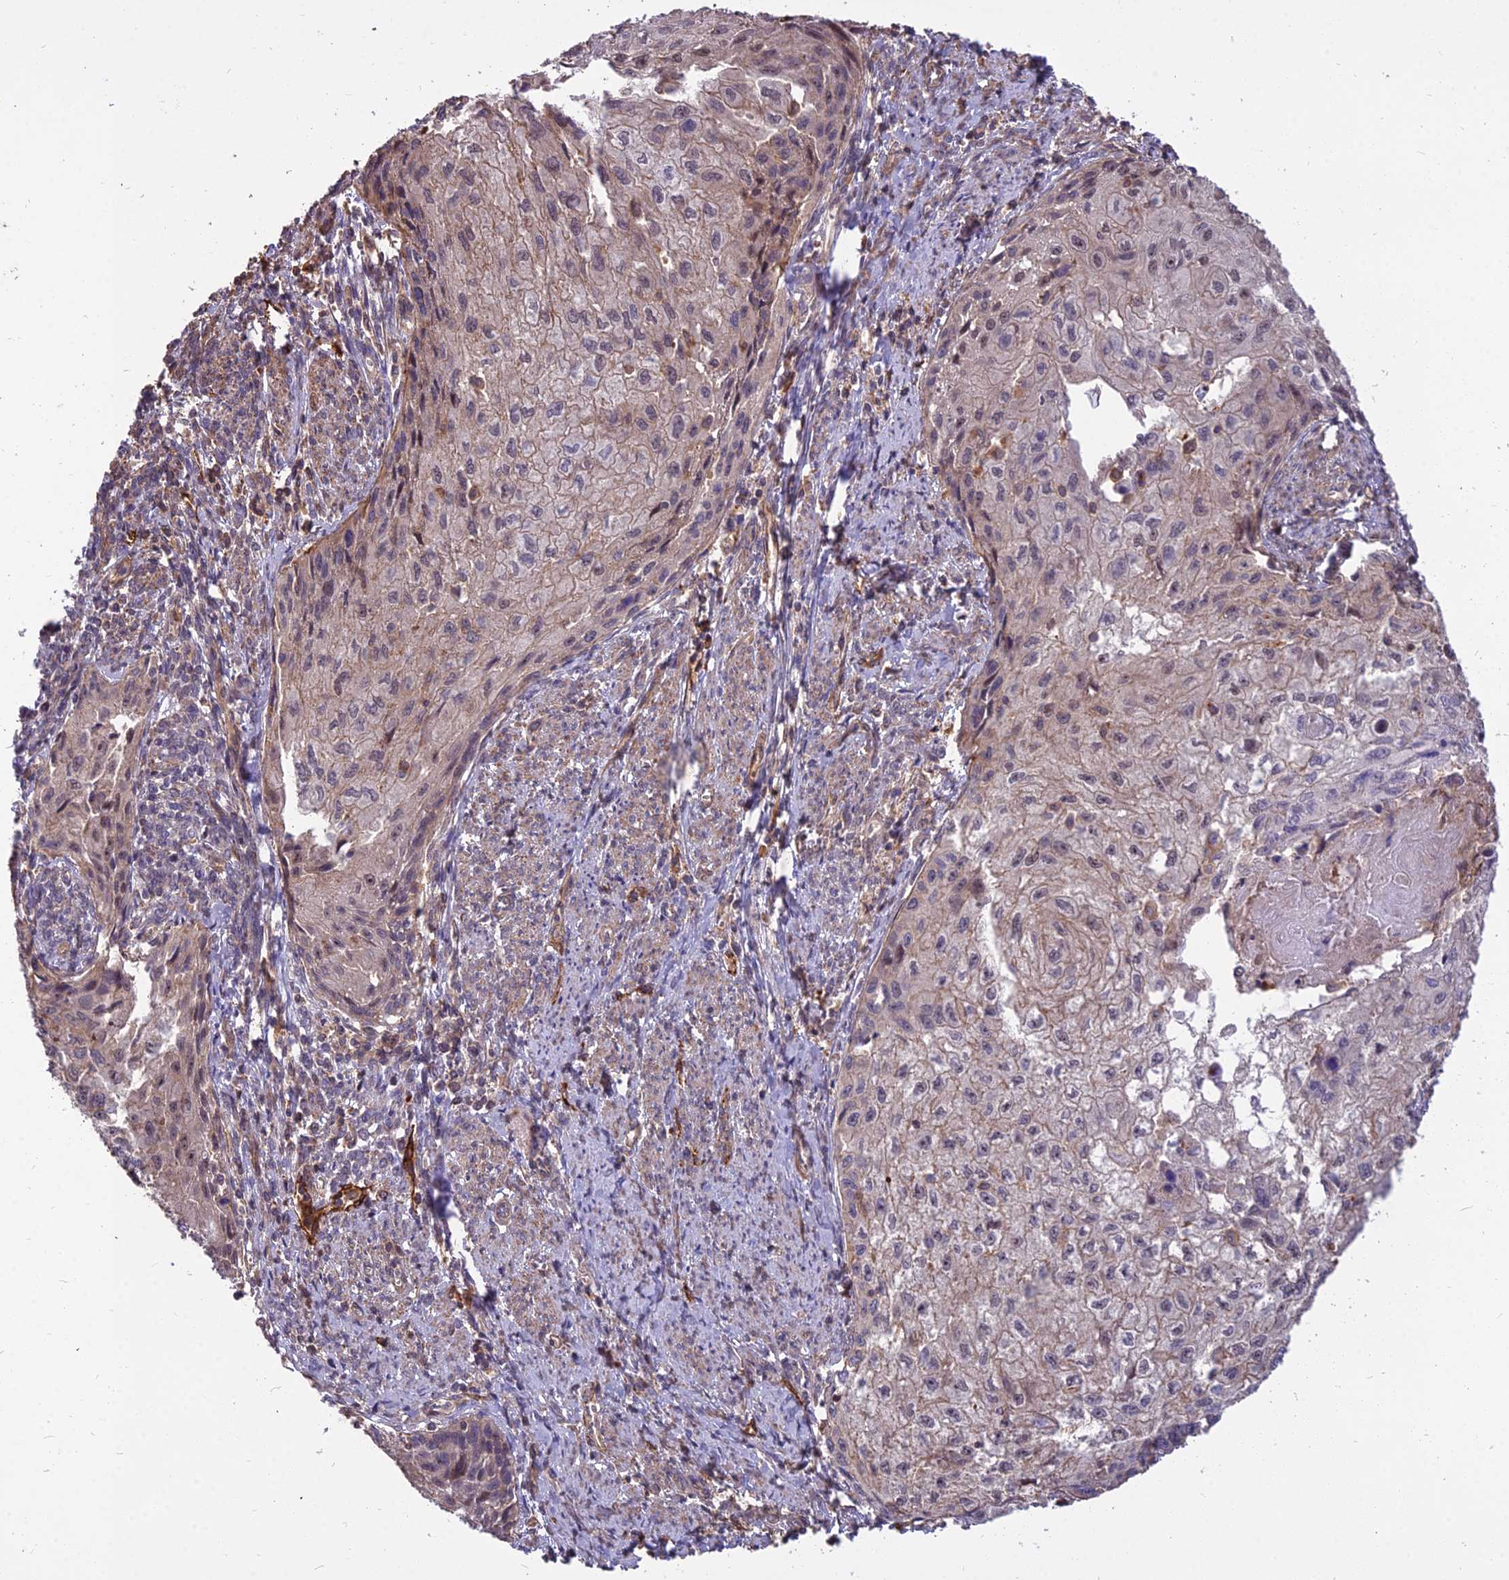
{"staining": {"intensity": "weak", "quantity": "<25%", "location": "cytoplasmic/membranous"}, "tissue": "cervical cancer", "cell_type": "Tumor cells", "image_type": "cancer", "snomed": [{"axis": "morphology", "description": "Squamous cell carcinoma, NOS"}, {"axis": "topography", "description": "Cervix"}], "caption": "Immunohistochemistry (IHC) image of human cervical cancer (squamous cell carcinoma) stained for a protein (brown), which reveals no staining in tumor cells.", "gene": "TCEA3", "patient": {"sex": "female", "age": 67}}